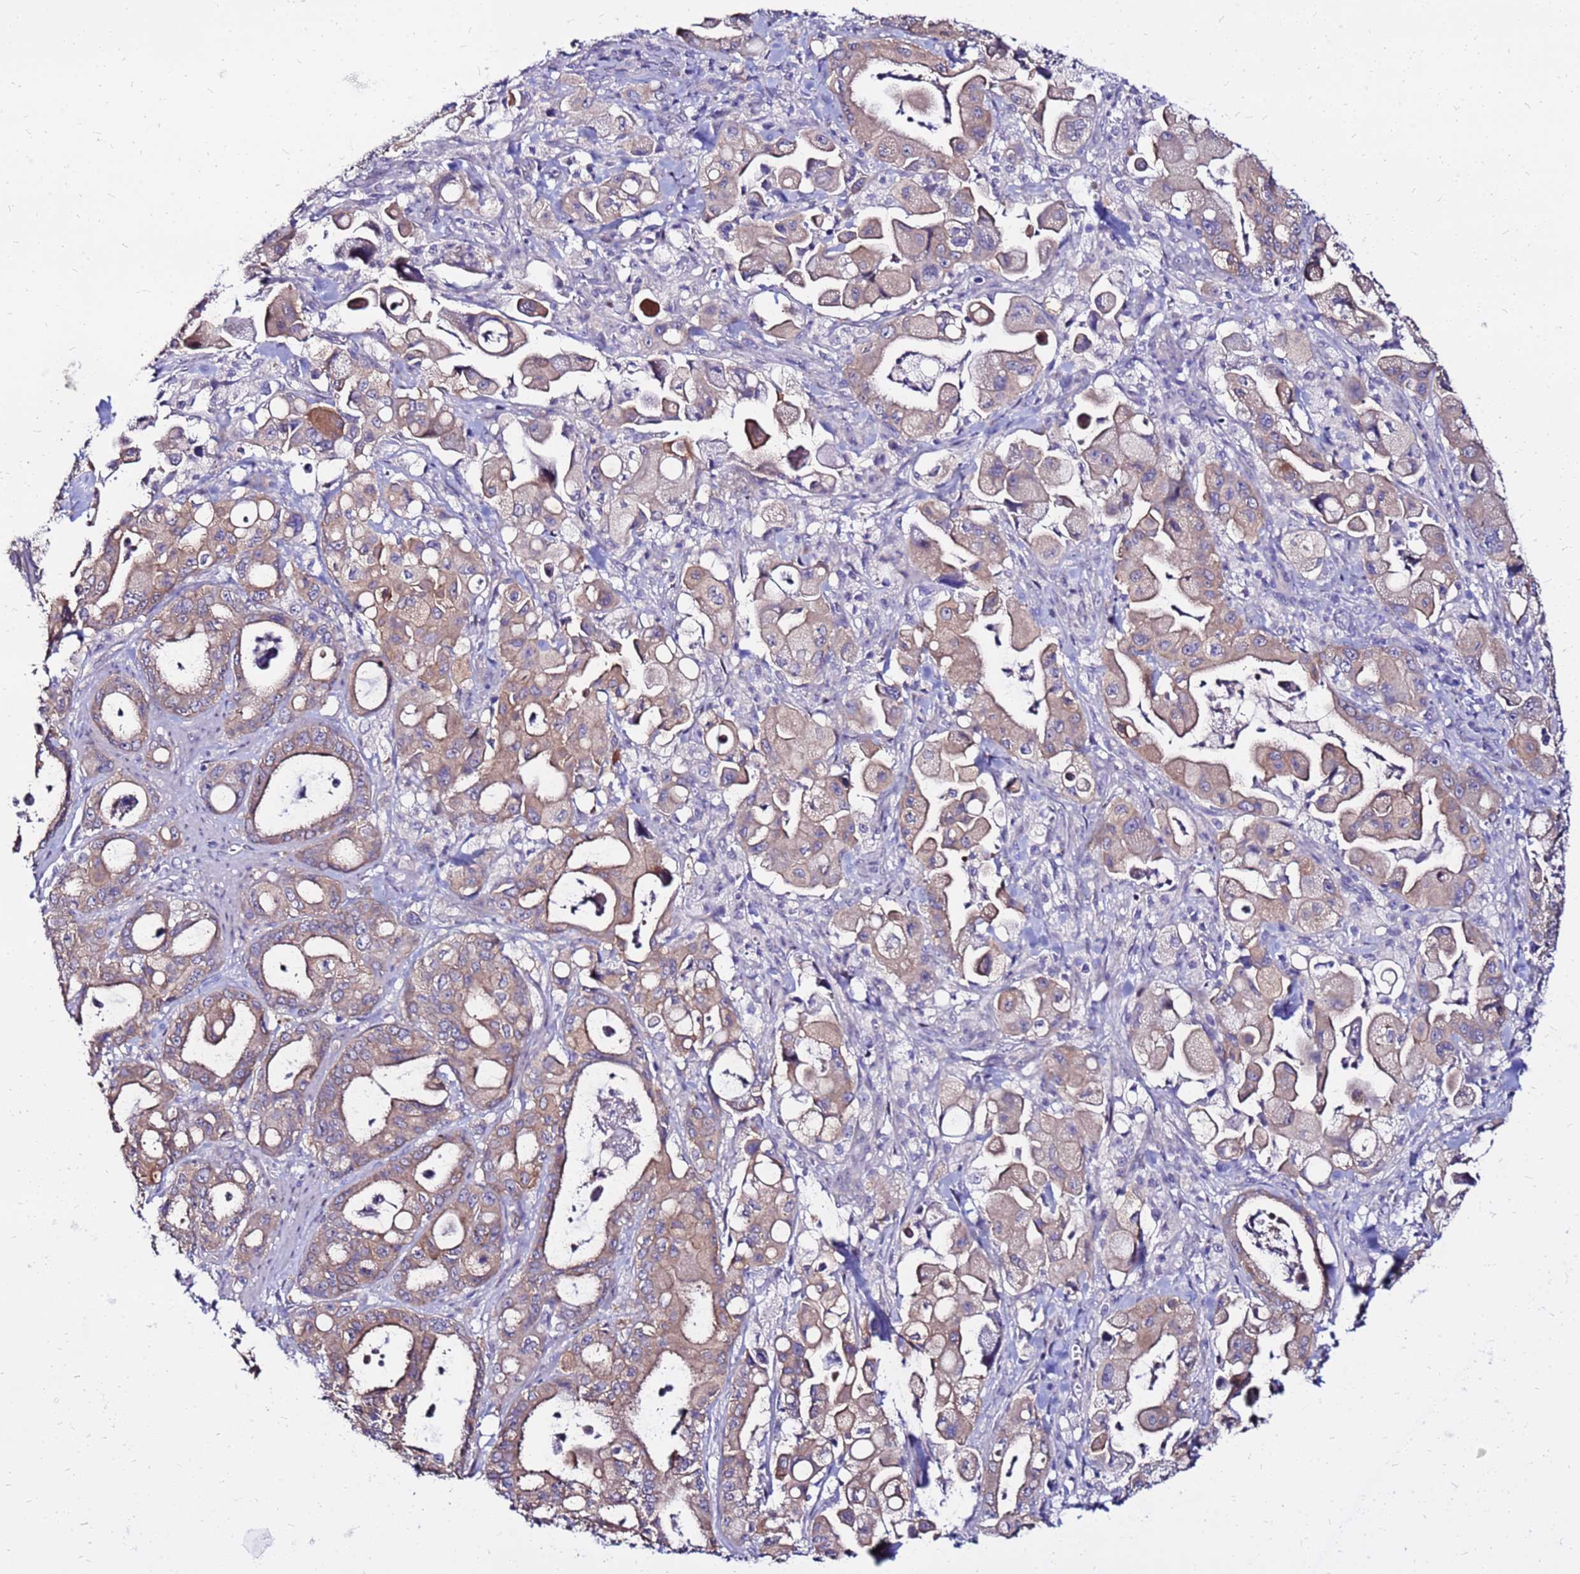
{"staining": {"intensity": "moderate", "quantity": ">75%", "location": "cytoplasmic/membranous"}, "tissue": "pancreatic cancer", "cell_type": "Tumor cells", "image_type": "cancer", "snomed": [{"axis": "morphology", "description": "Adenocarcinoma, NOS"}, {"axis": "topography", "description": "Pancreas"}], "caption": "Immunohistochemistry micrograph of human pancreatic cancer (adenocarcinoma) stained for a protein (brown), which exhibits medium levels of moderate cytoplasmic/membranous positivity in approximately >75% of tumor cells.", "gene": "ARHGEF5", "patient": {"sex": "male", "age": 68}}